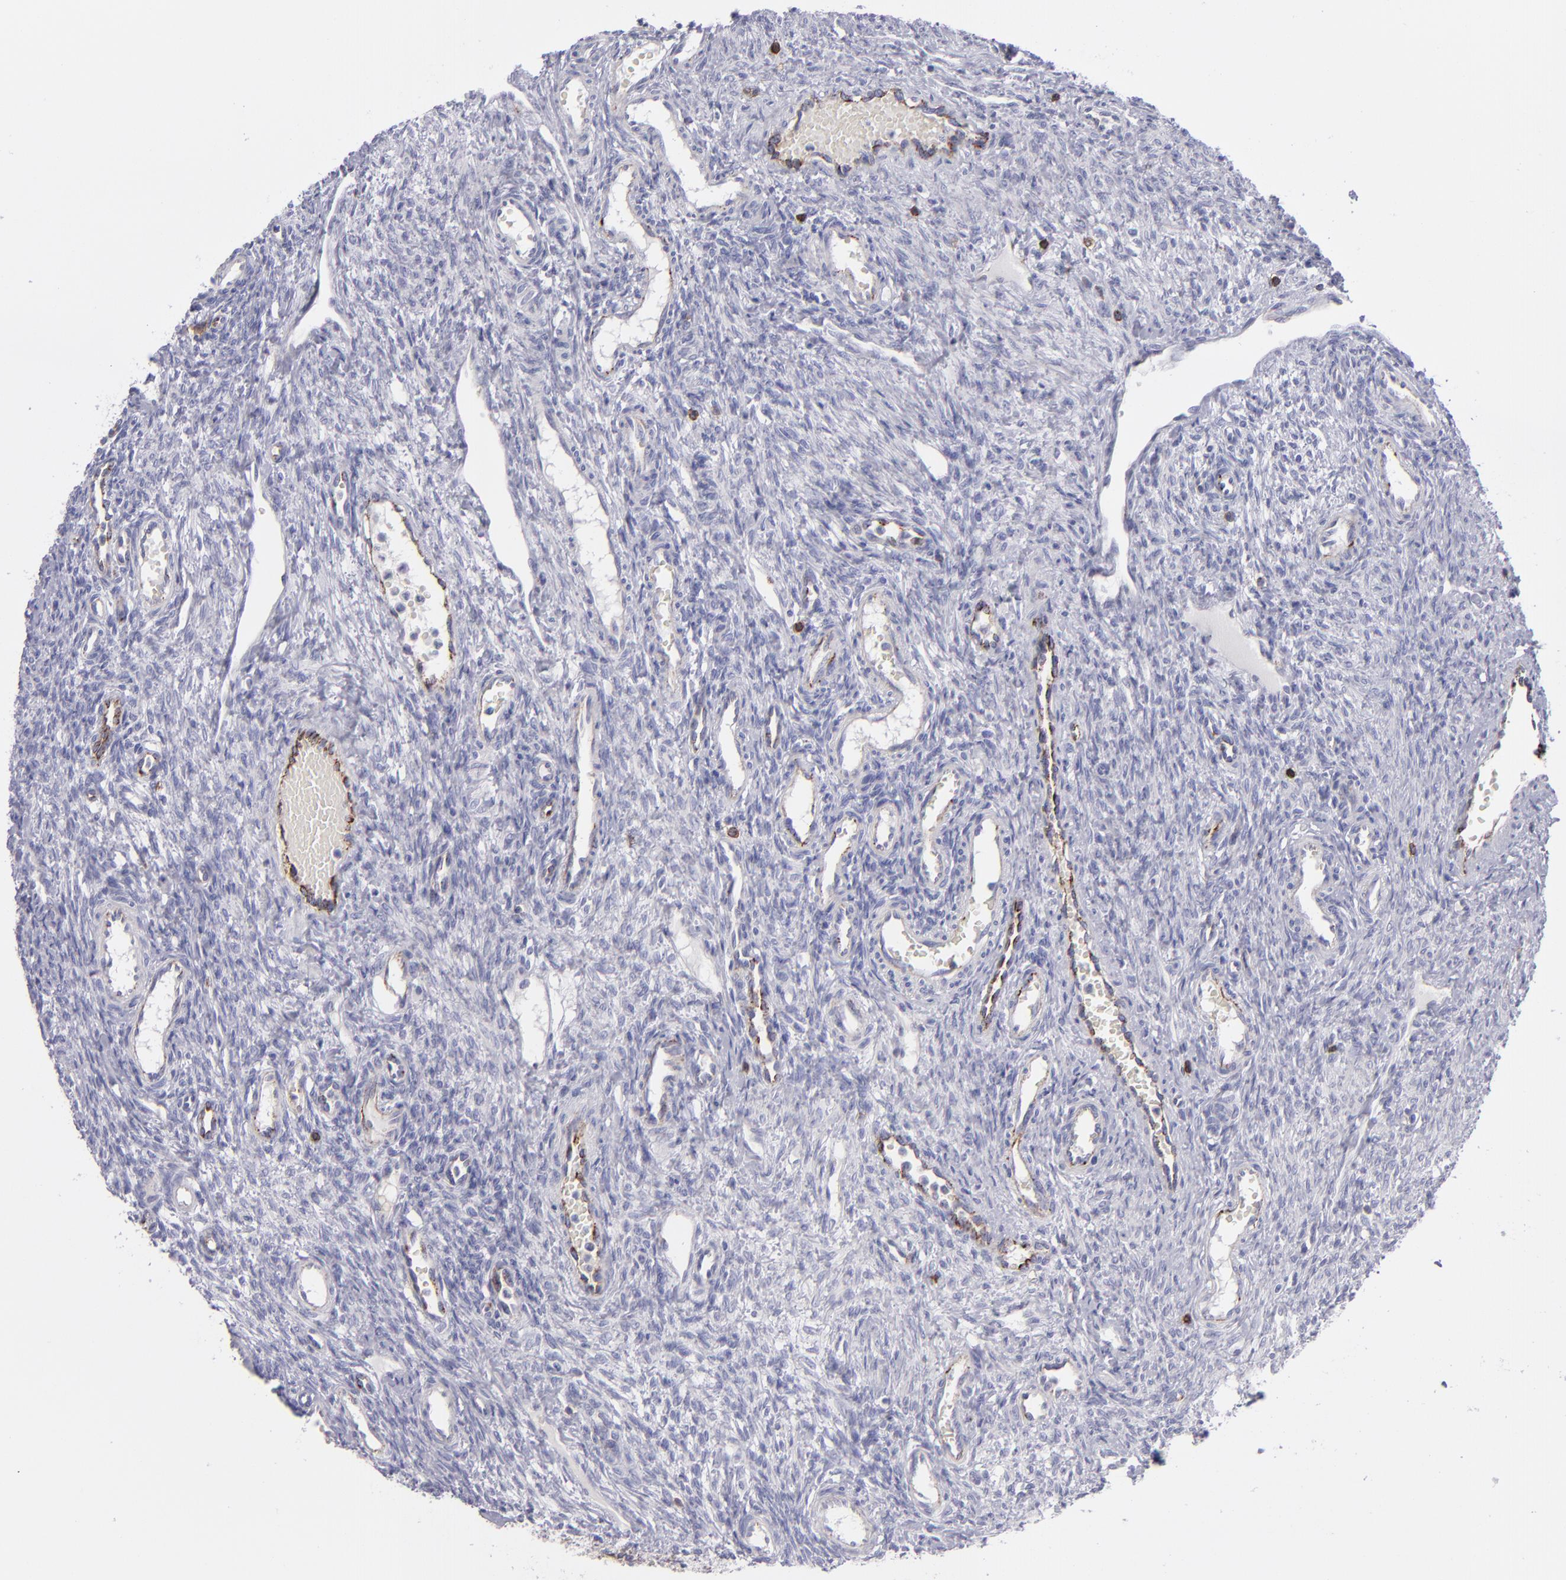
{"staining": {"intensity": "negative", "quantity": "none", "location": "none"}, "tissue": "ovary", "cell_type": "Follicle cells", "image_type": "normal", "snomed": [{"axis": "morphology", "description": "Normal tissue, NOS"}, {"axis": "topography", "description": "Ovary"}], "caption": "IHC photomicrograph of unremarkable ovary: human ovary stained with DAB displays no significant protein staining in follicle cells.", "gene": "CD27", "patient": {"sex": "female", "age": 33}}